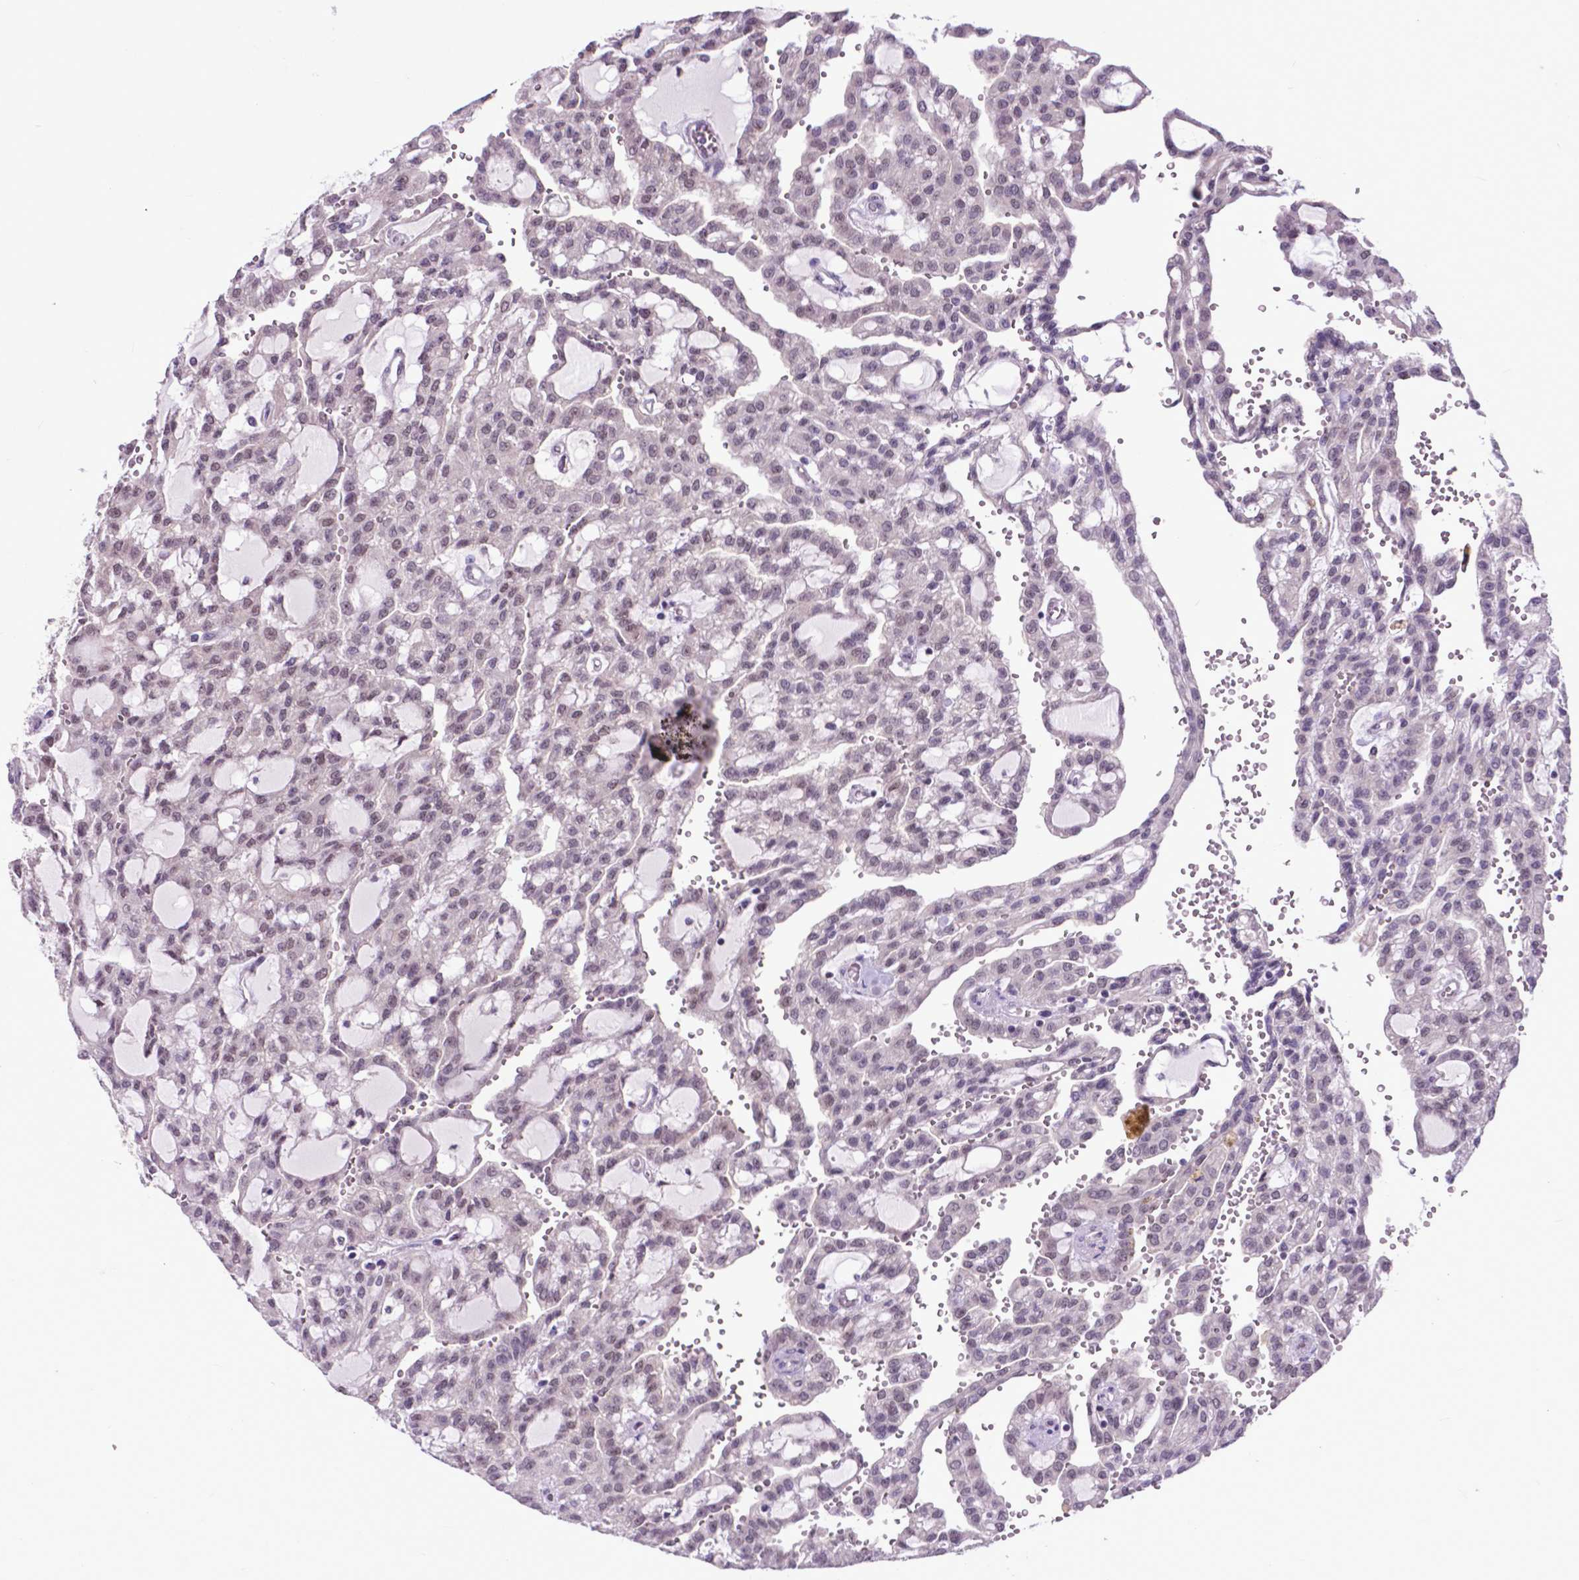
{"staining": {"intensity": "weak", "quantity": "25%-75%", "location": "nuclear"}, "tissue": "renal cancer", "cell_type": "Tumor cells", "image_type": "cancer", "snomed": [{"axis": "morphology", "description": "Adenocarcinoma, NOS"}, {"axis": "topography", "description": "Kidney"}], "caption": "Renal cancer (adenocarcinoma) stained with DAB (3,3'-diaminobenzidine) immunohistochemistry (IHC) displays low levels of weak nuclear expression in about 25%-75% of tumor cells.", "gene": "FAF1", "patient": {"sex": "male", "age": 63}}